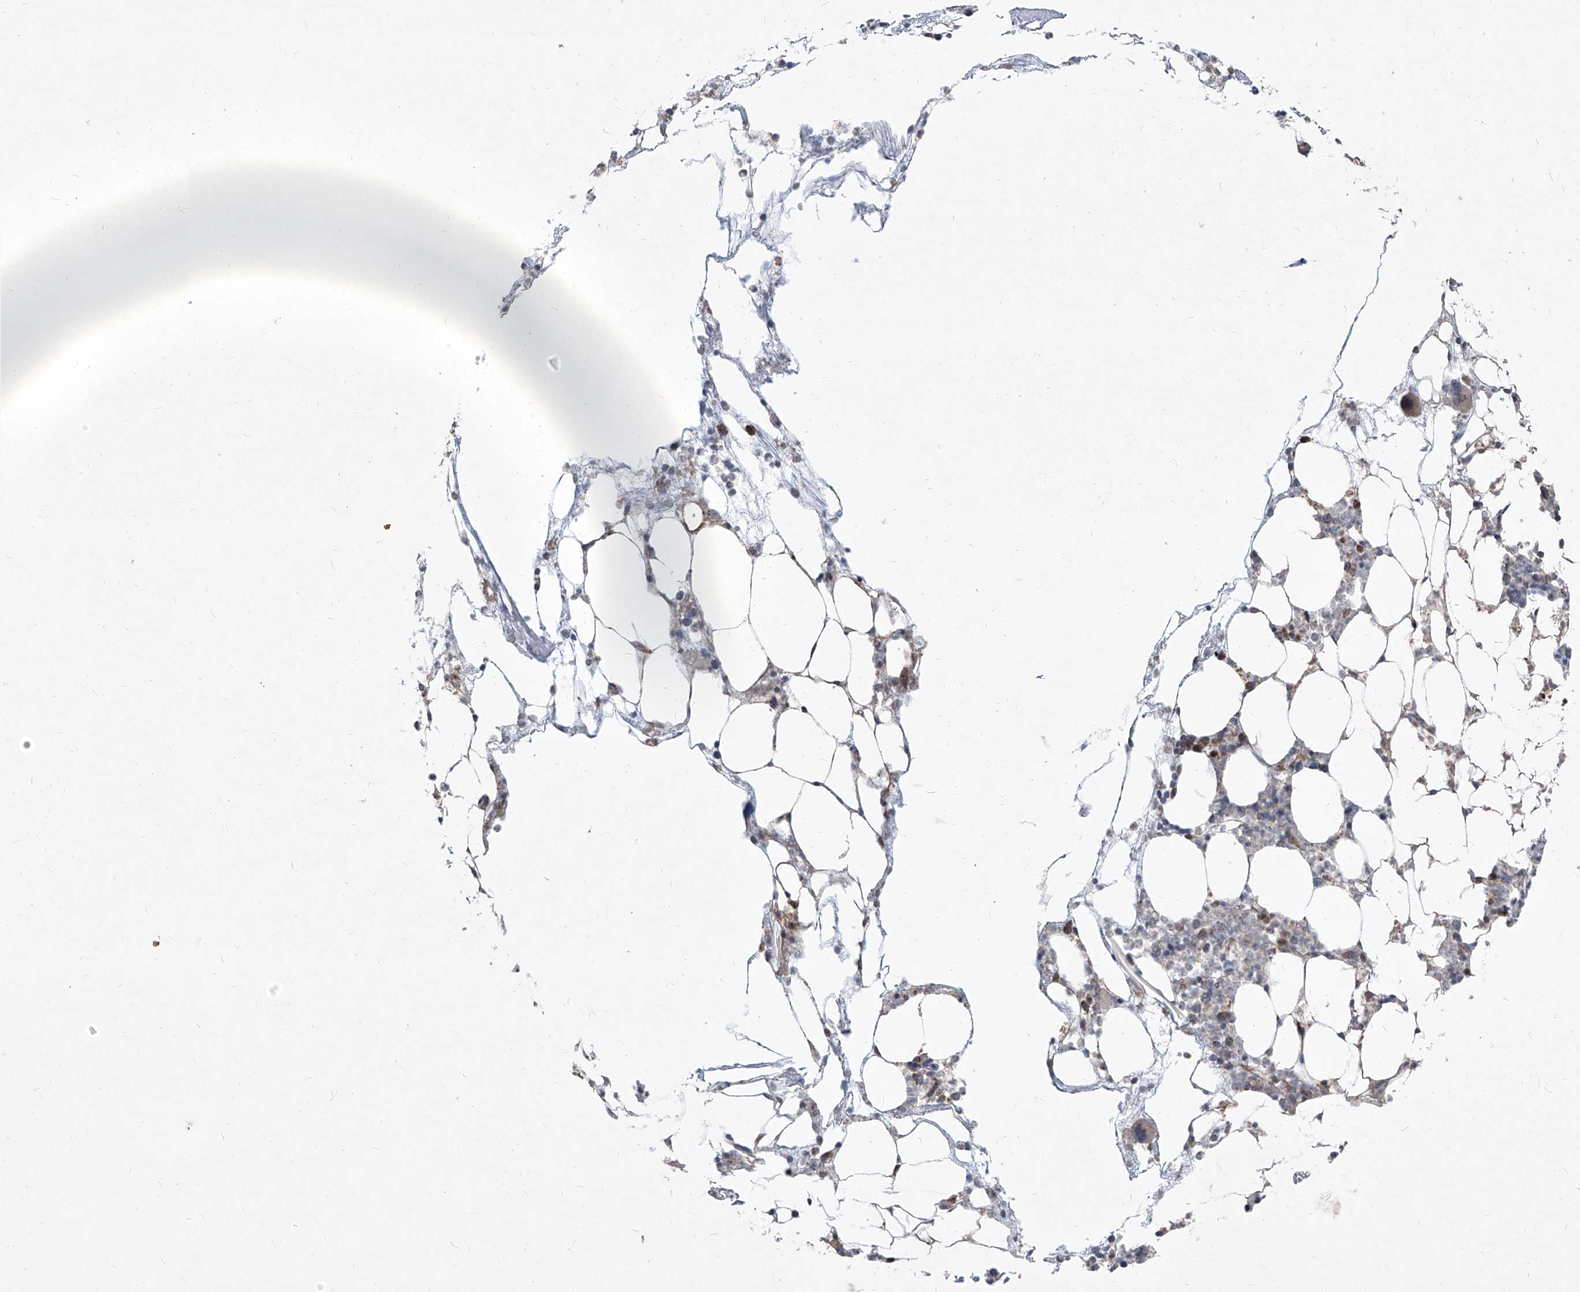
{"staining": {"intensity": "weak", "quantity": "<25%", "location": "cytoplasmic/membranous"}, "tissue": "bone marrow", "cell_type": "Hematopoietic cells", "image_type": "normal", "snomed": [{"axis": "morphology", "description": "Normal tissue, NOS"}, {"axis": "morphology", "description": "Inflammation, NOS"}, {"axis": "topography", "description": "Bone marrow"}], "caption": "Micrograph shows no protein staining in hematopoietic cells of normal bone marrow. The staining is performed using DAB (3,3'-diaminobenzidine) brown chromogen with nuclei counter-stained in using hematoxylin.", "gene": "NDUFB3", "patient": {"sex": "female", "age": 78}}